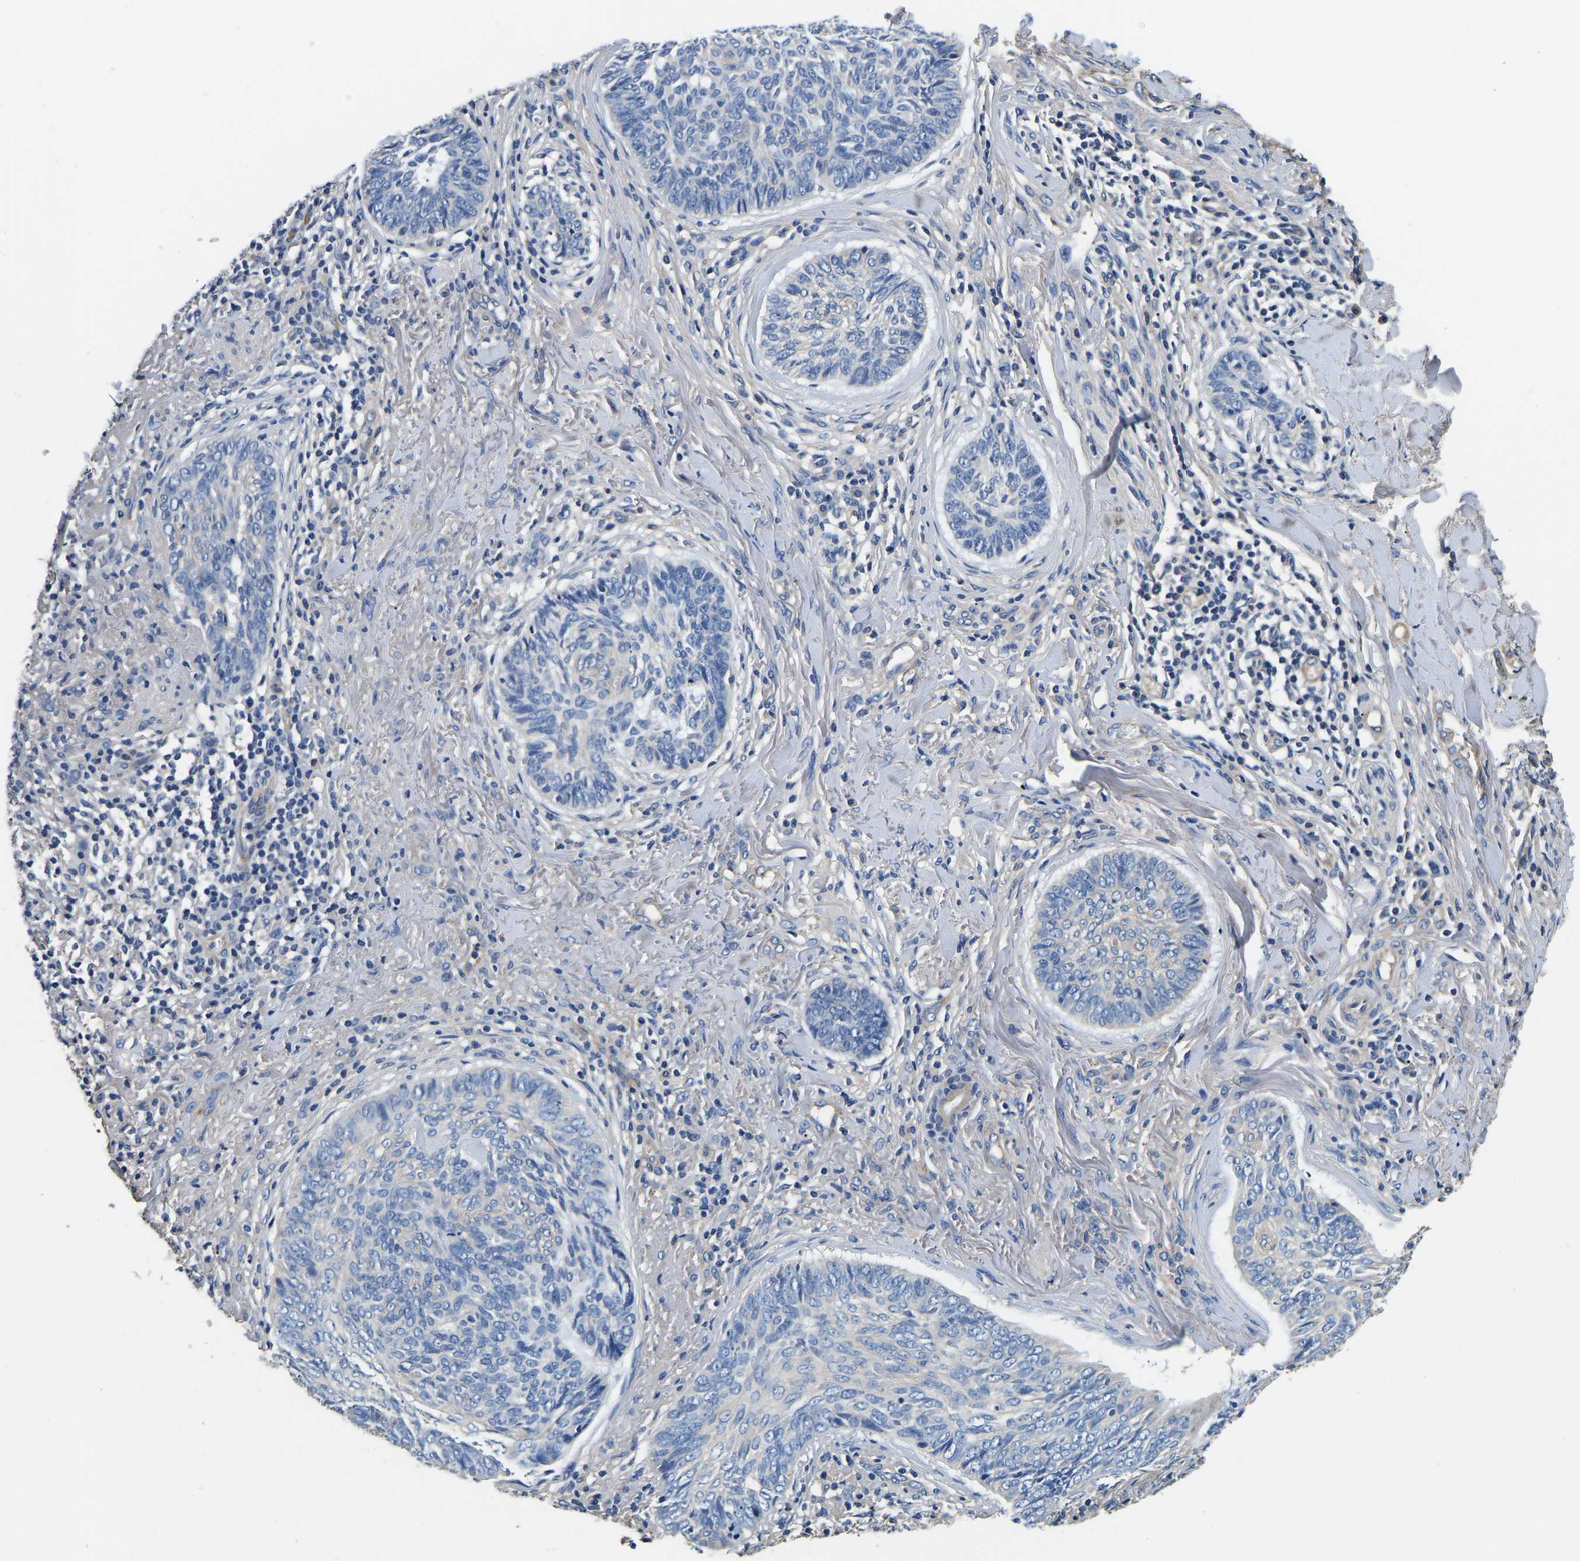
{"staining": {"intensity": "negative", "quantity": "none", "location": "none"}, "tissue": "skin cancer", "cell_type": "Tumor cells", "image_type": "cancer", "snomed": [{"axis": "morphology", "description": "Basal cell carcinoma"}, {"axis": "topography", "description": "Skin"}], "caption": "An IHC photomicrograph of skin basal cell carcinoma is shown. There is no staining in tumor cells of skin basal cell carcinoma.", "gene": "SH3GLB1", "patient": {"sex": "male", "age": 43}}